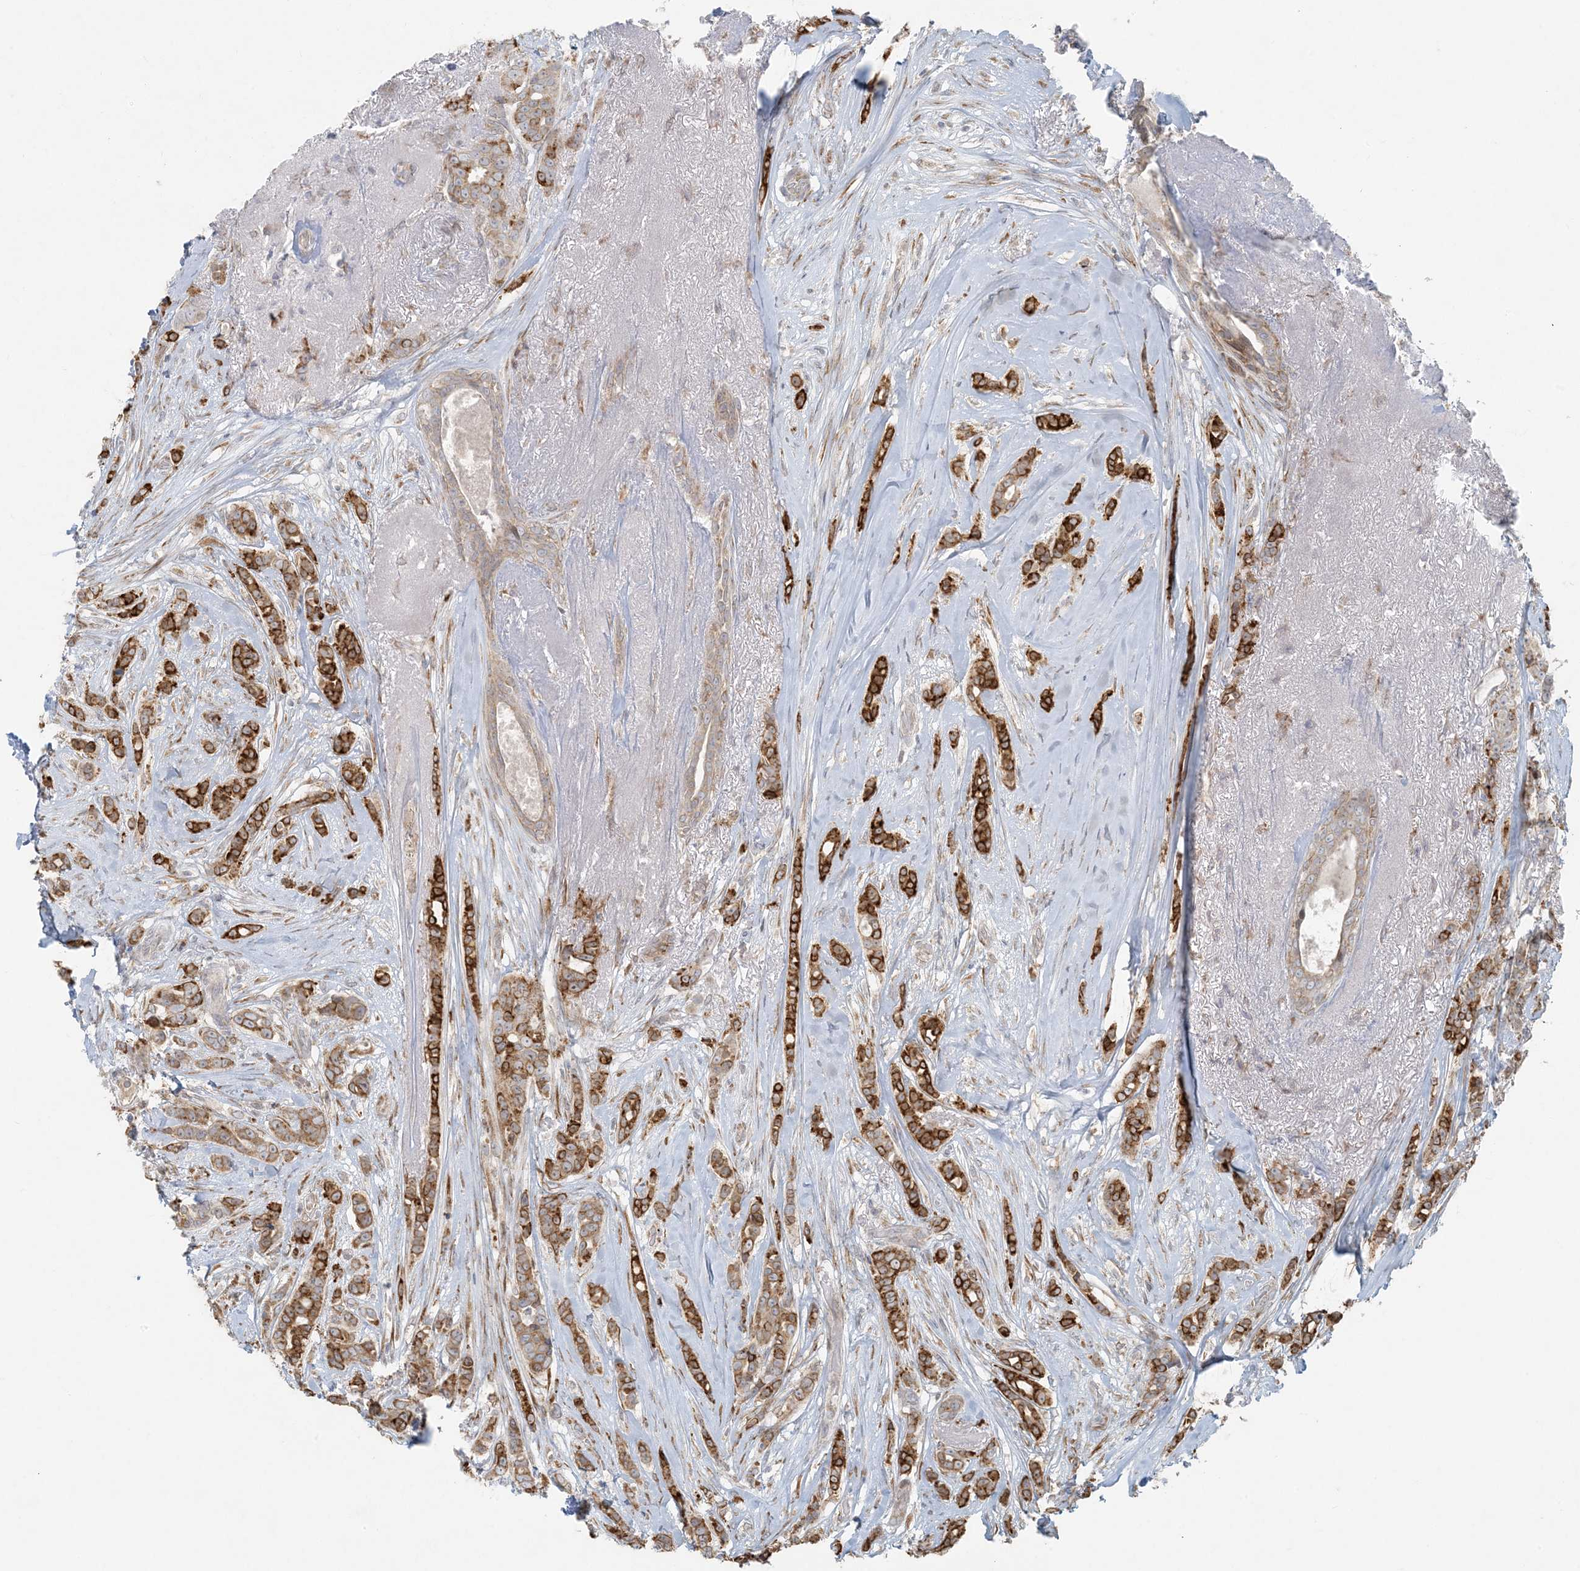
{"staining": {"intensity": "strong", "quantity": ">75%", "location": "cytoplasmic/membranous"}, "tissue": "breast cancer", "cell_type": "Tumor cells", "image_type": "cancer", "snomed": [{"axis": "morphology", "description": "Lobular carcinoma"}, {"axis": "topography", "description": "Breast"}], "caption": "Breast cancer stained for a protein exhibits strong cytoplasmic/membranous positivity in tumor cells.", "gene": "HACL1", "patient": {"sex": "female", "age": 51}}